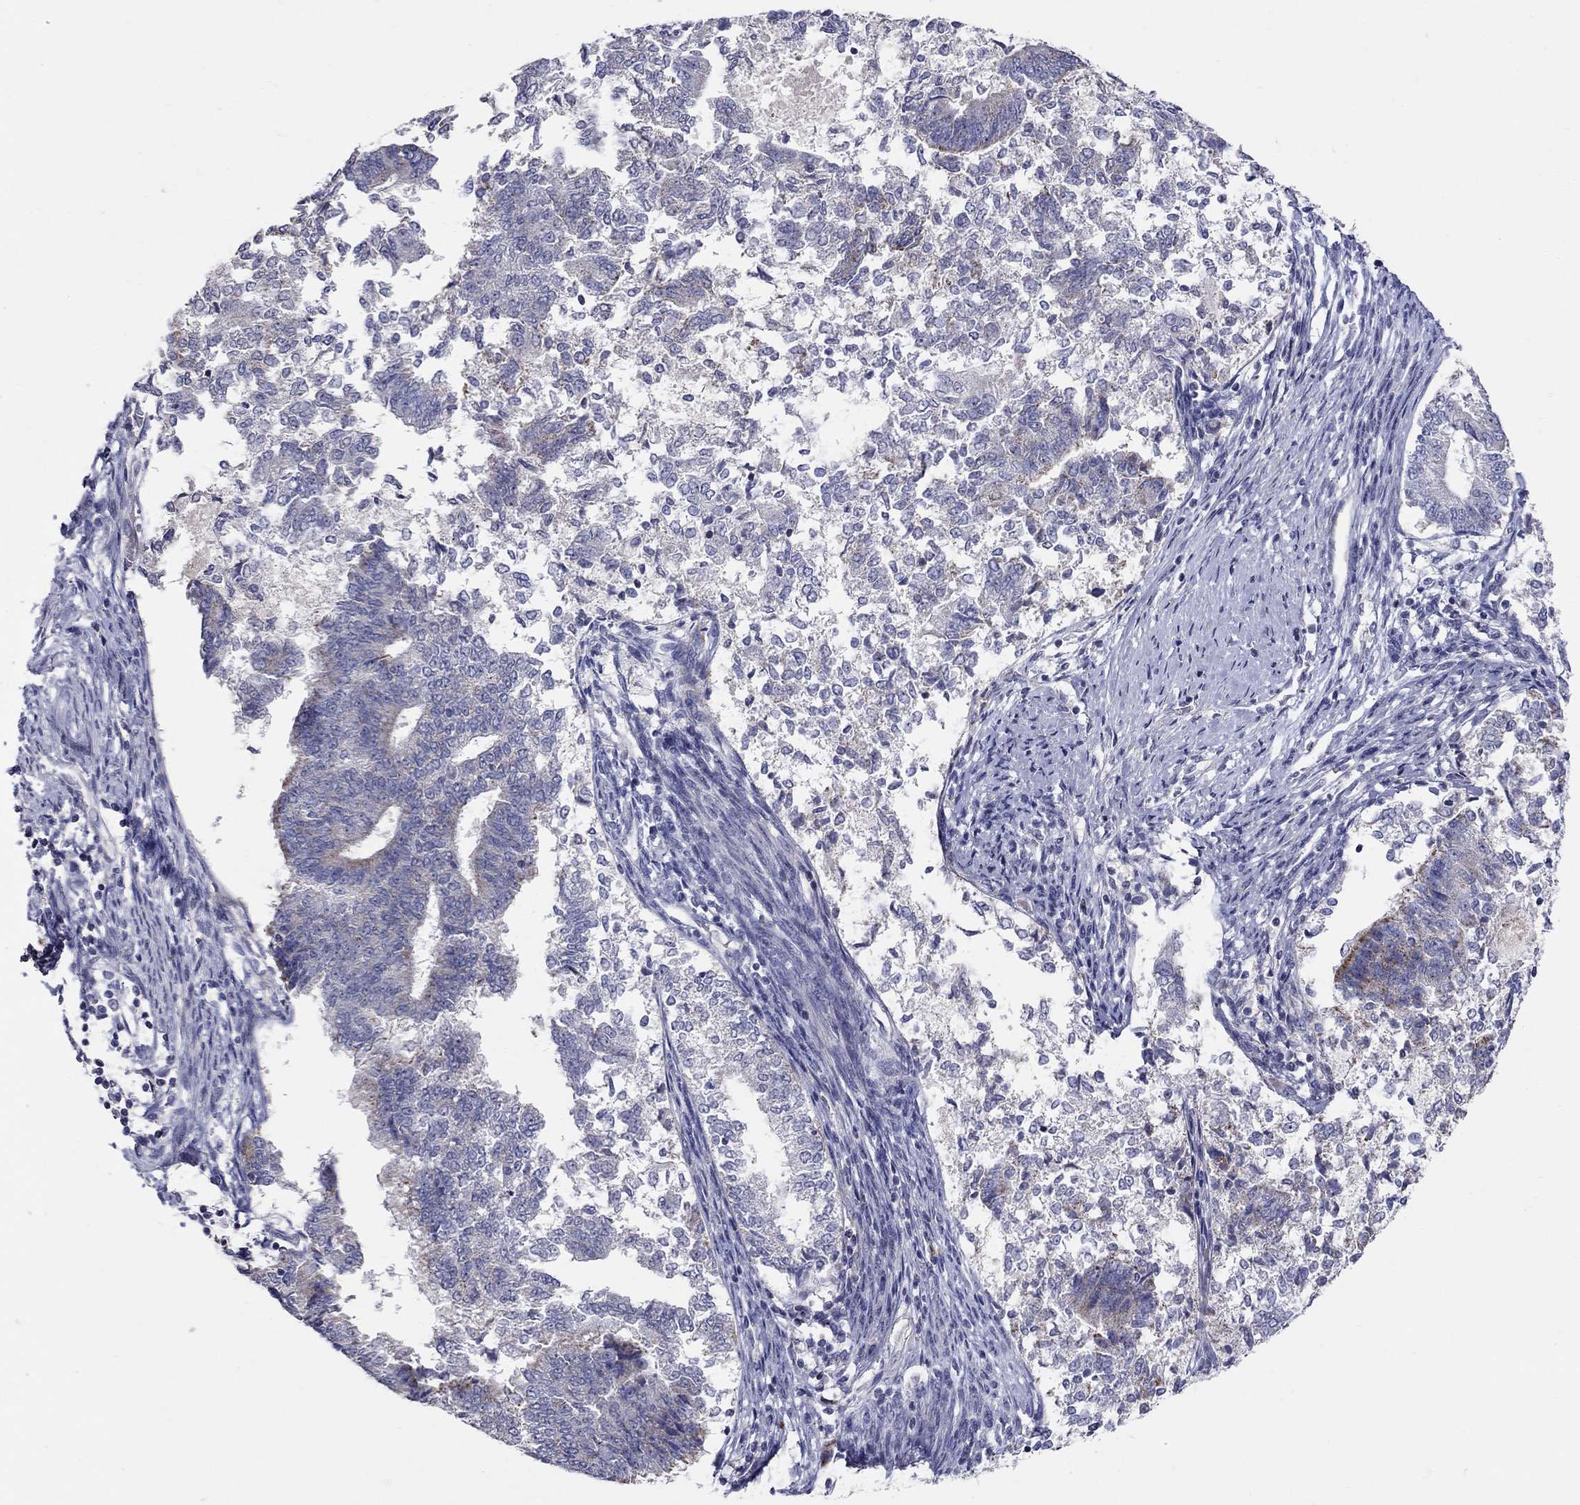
{"staining": {"intensity": "negative", "quantity": "none", "location": "none"}, "tissue": "endometrial cancer", "cell_type": "Tumor cells", "image_type": "cancer", "snomed": [{"axis": "morphology", "description": "Adenocarcinoma, NOS"}, {"axis": "topography", "description": "Endometrium"}], "caption": "High power microscopy histopathology image of an immunohistochemistry photomicrograph of endometrial adenocarcinoma, revealing no significant positivity in tumor cells.", "gene": "HMX2", "patient": {"sex": "female", "age": 65}}